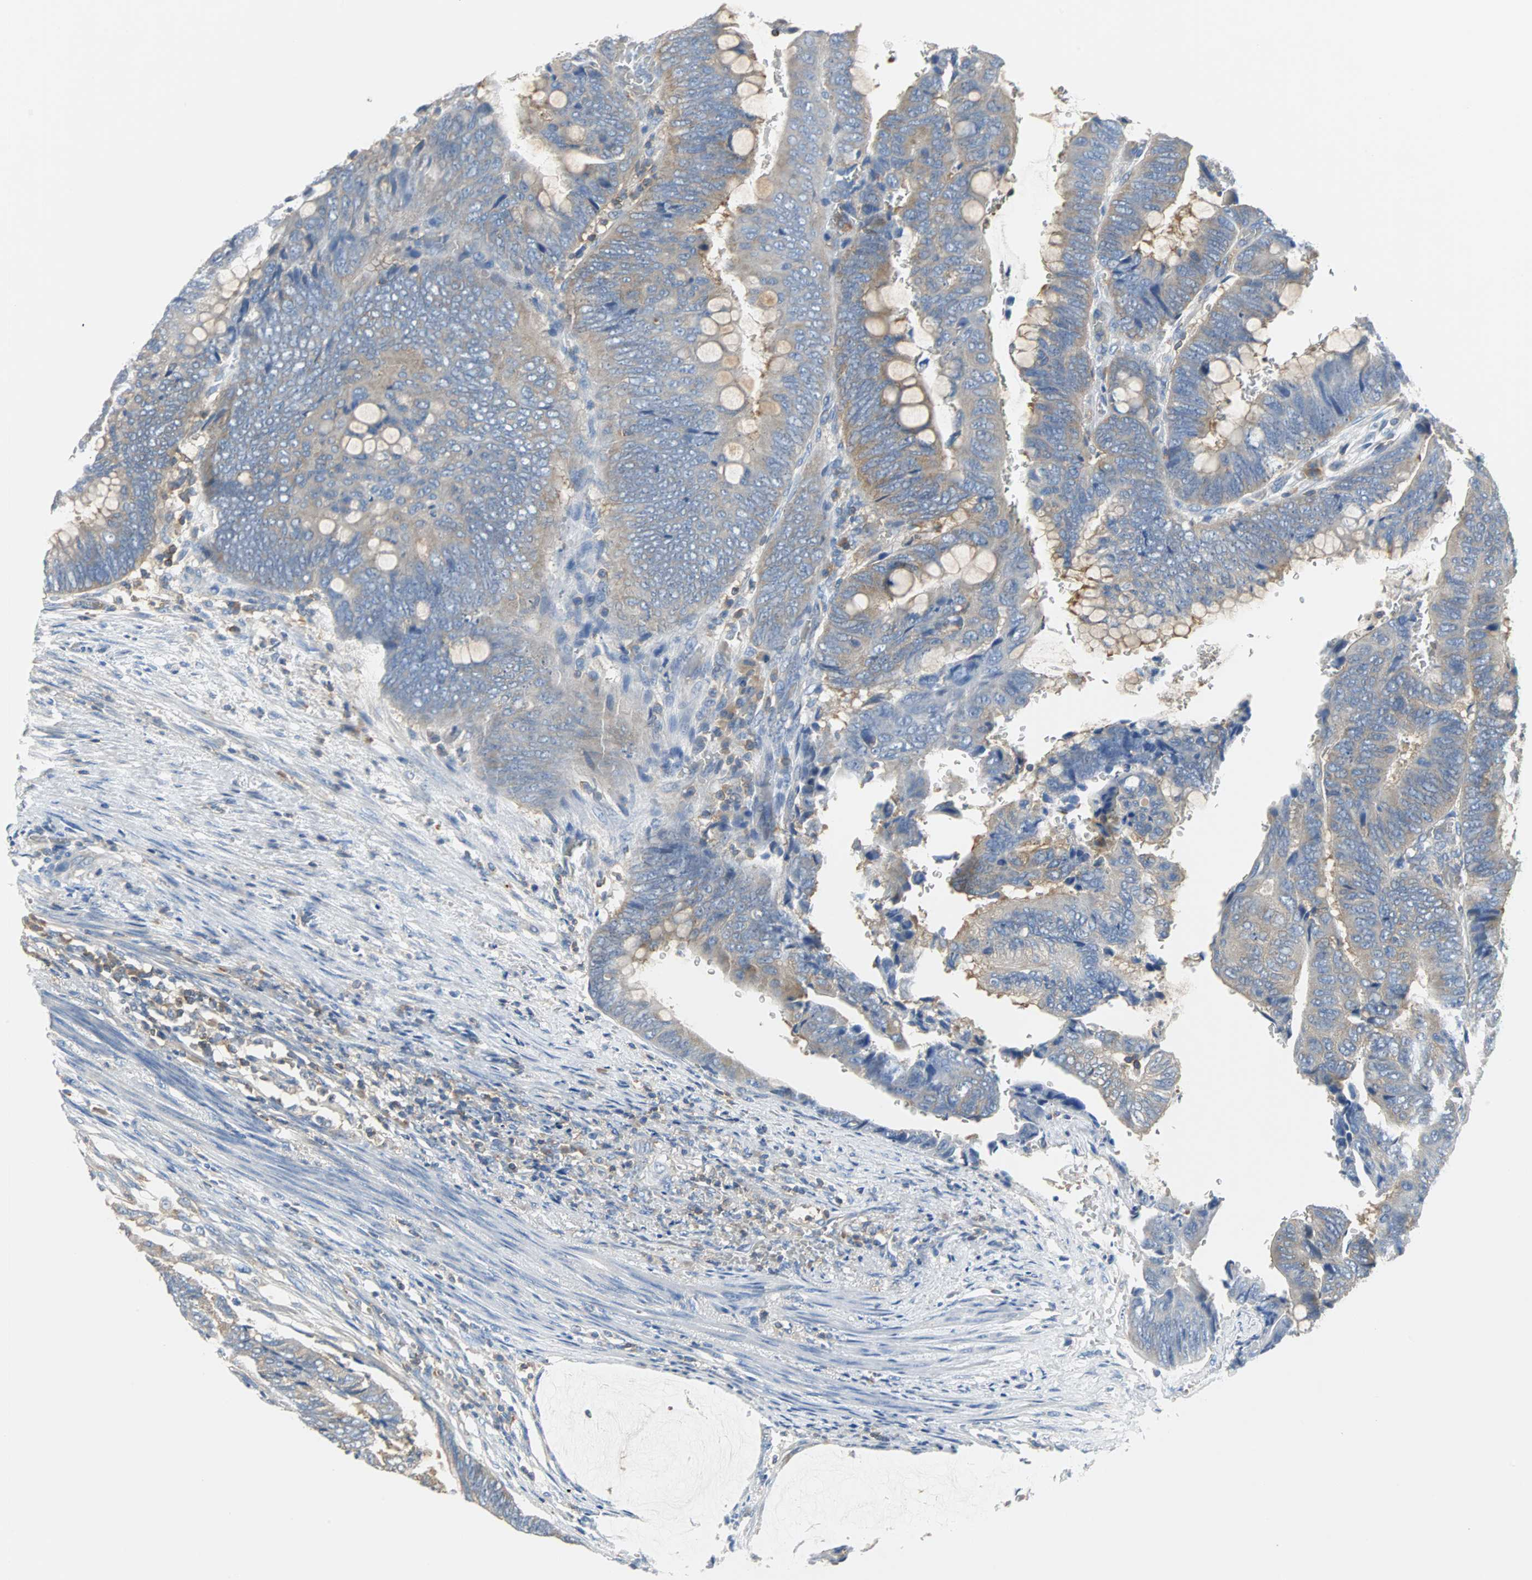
{"staining": {"intensity": "weak", "quantity": "<25%", "location": "cytoplasmic/membranous"}, "tissue": "colorectal cancer", "cell_type": "Tumor cells", "image_type": "cancer", "snomed": [{"axis": "morphology", "description": "Normal tissue, NOS"}, {"axis": "morphology", "description": "Adenocarcinoma, NOS"}, {"axis": "topography", "description": "Rectum"}, {"axis": "topography", "description": "Peripheral nerve tissue"}], "caption": "Immunohistochemical staining of human adenocarcinoma (colorectal) exhibits no significant positivity in tumor cells. (DAB immunohistochemistry (IHC) visualized using brightfield microscopy, high magnification).", "gene": "TSC22D4", "patient": {"sex": "male", "age": 92}}